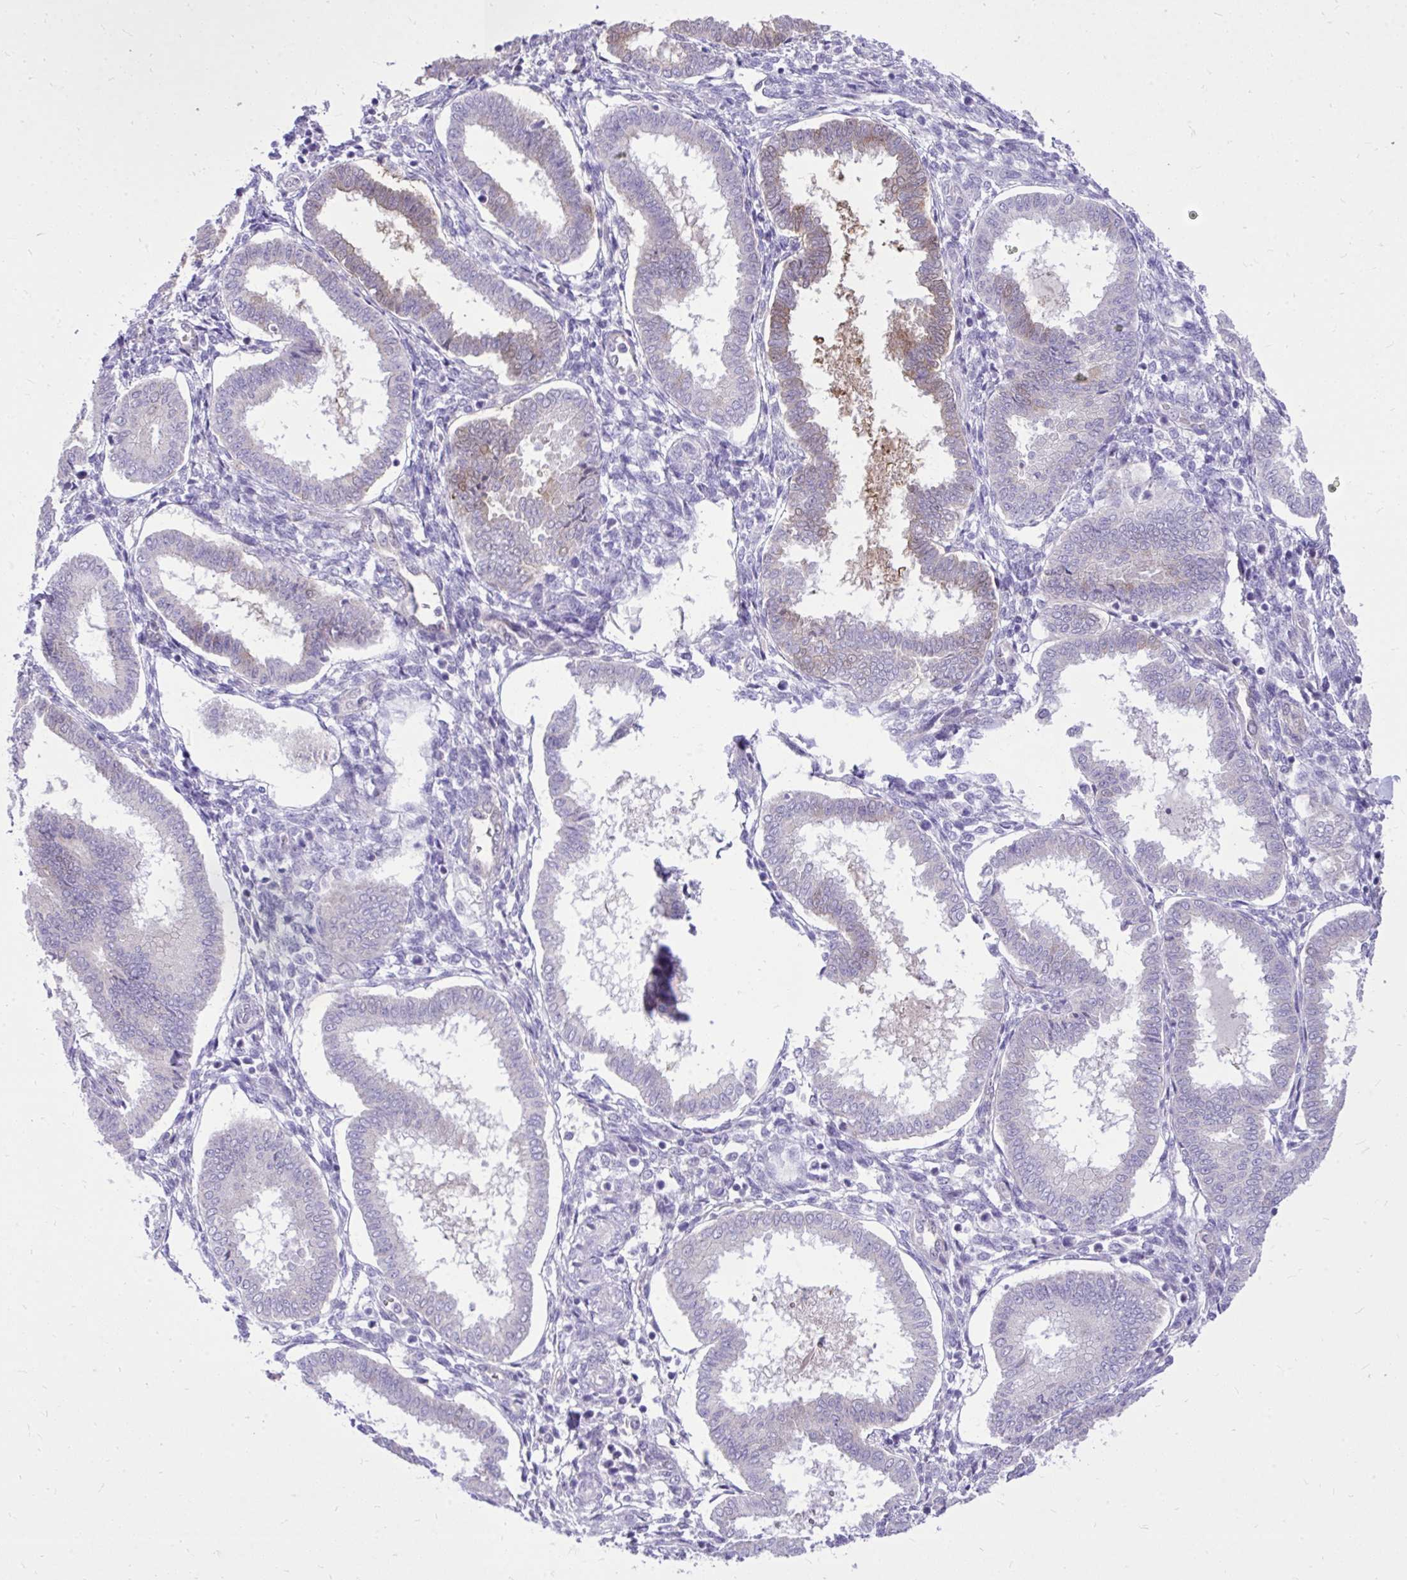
{"staining": {"intensity": "negative", "quantity": "none", "location": "none"}, "tissue": "endometrium", "cell_type": "Cells in endometrial stroma", "image_type": "normal", "snomed": [{"axis": "morphology", "description": "Normal tissue, NOS"}, {"axis": "topography", "description": "Endometrium"}], "caption": "DAB immunohistochemical staining of unremarkable human endometrium reveals no significant staining in cells in endometrial stroma.", "gene": "NNMT", "patient": {"sex": "female", "age": 24}}